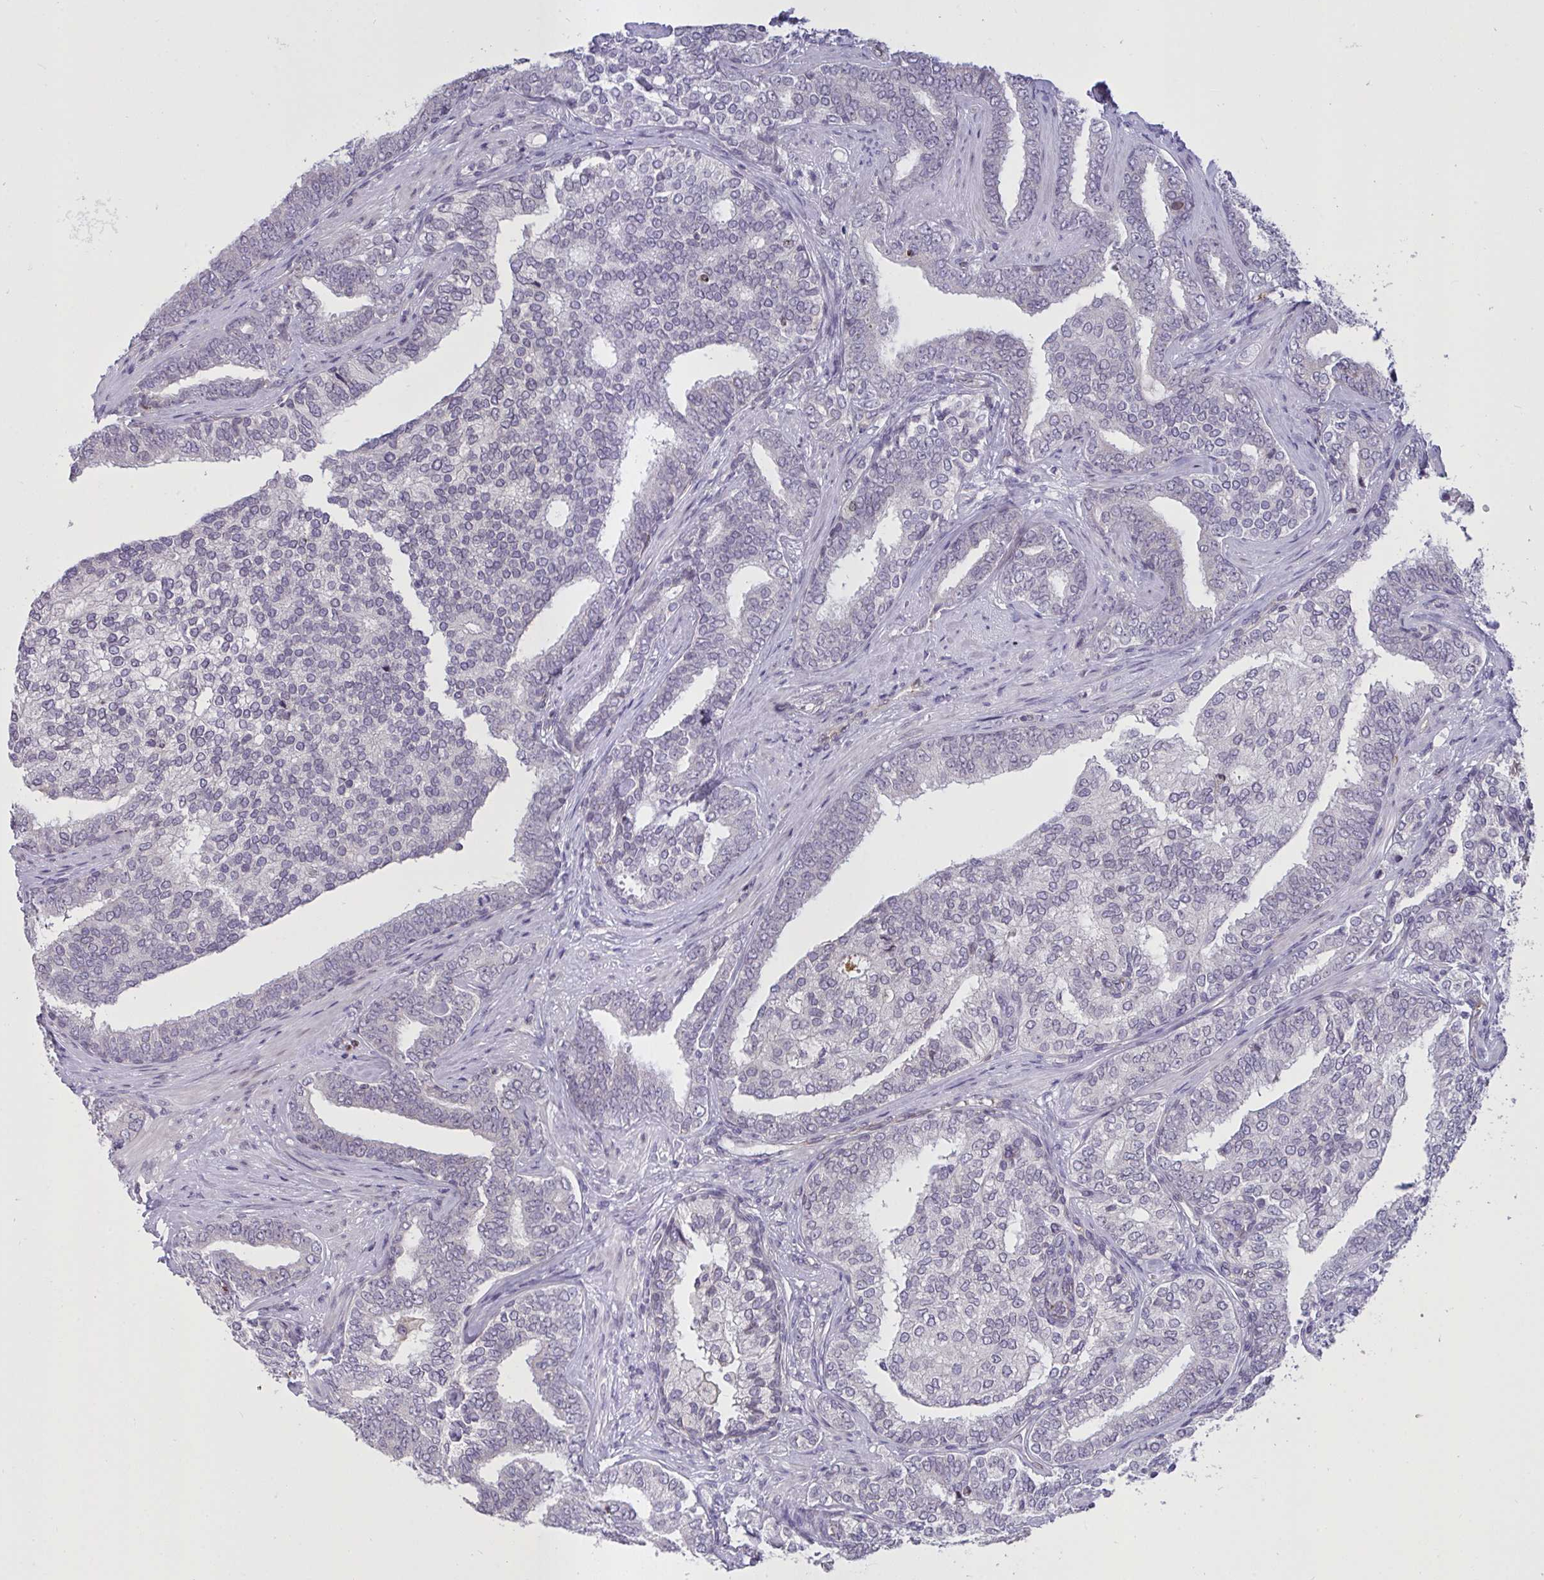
{"staining": {"intensity": "negative", "quantity": "none", "location": "none"}, "tissue": "prostate cancer", "cell_type": "Tumor cells", "image_type": "cancer", "snomed": [{"axis": "morphology", "description": "Adenocarcinoma, High grade"}, {"axis": "topography", "description": "Prostate"}], "caption": "Adenocarcinoma (high-grade) (prostate) was stained to show a protein in brown. There is no significant expression in tumor cells.", "gene": "SEMA6B", "patient": {"sex": "male", "age": 72}}